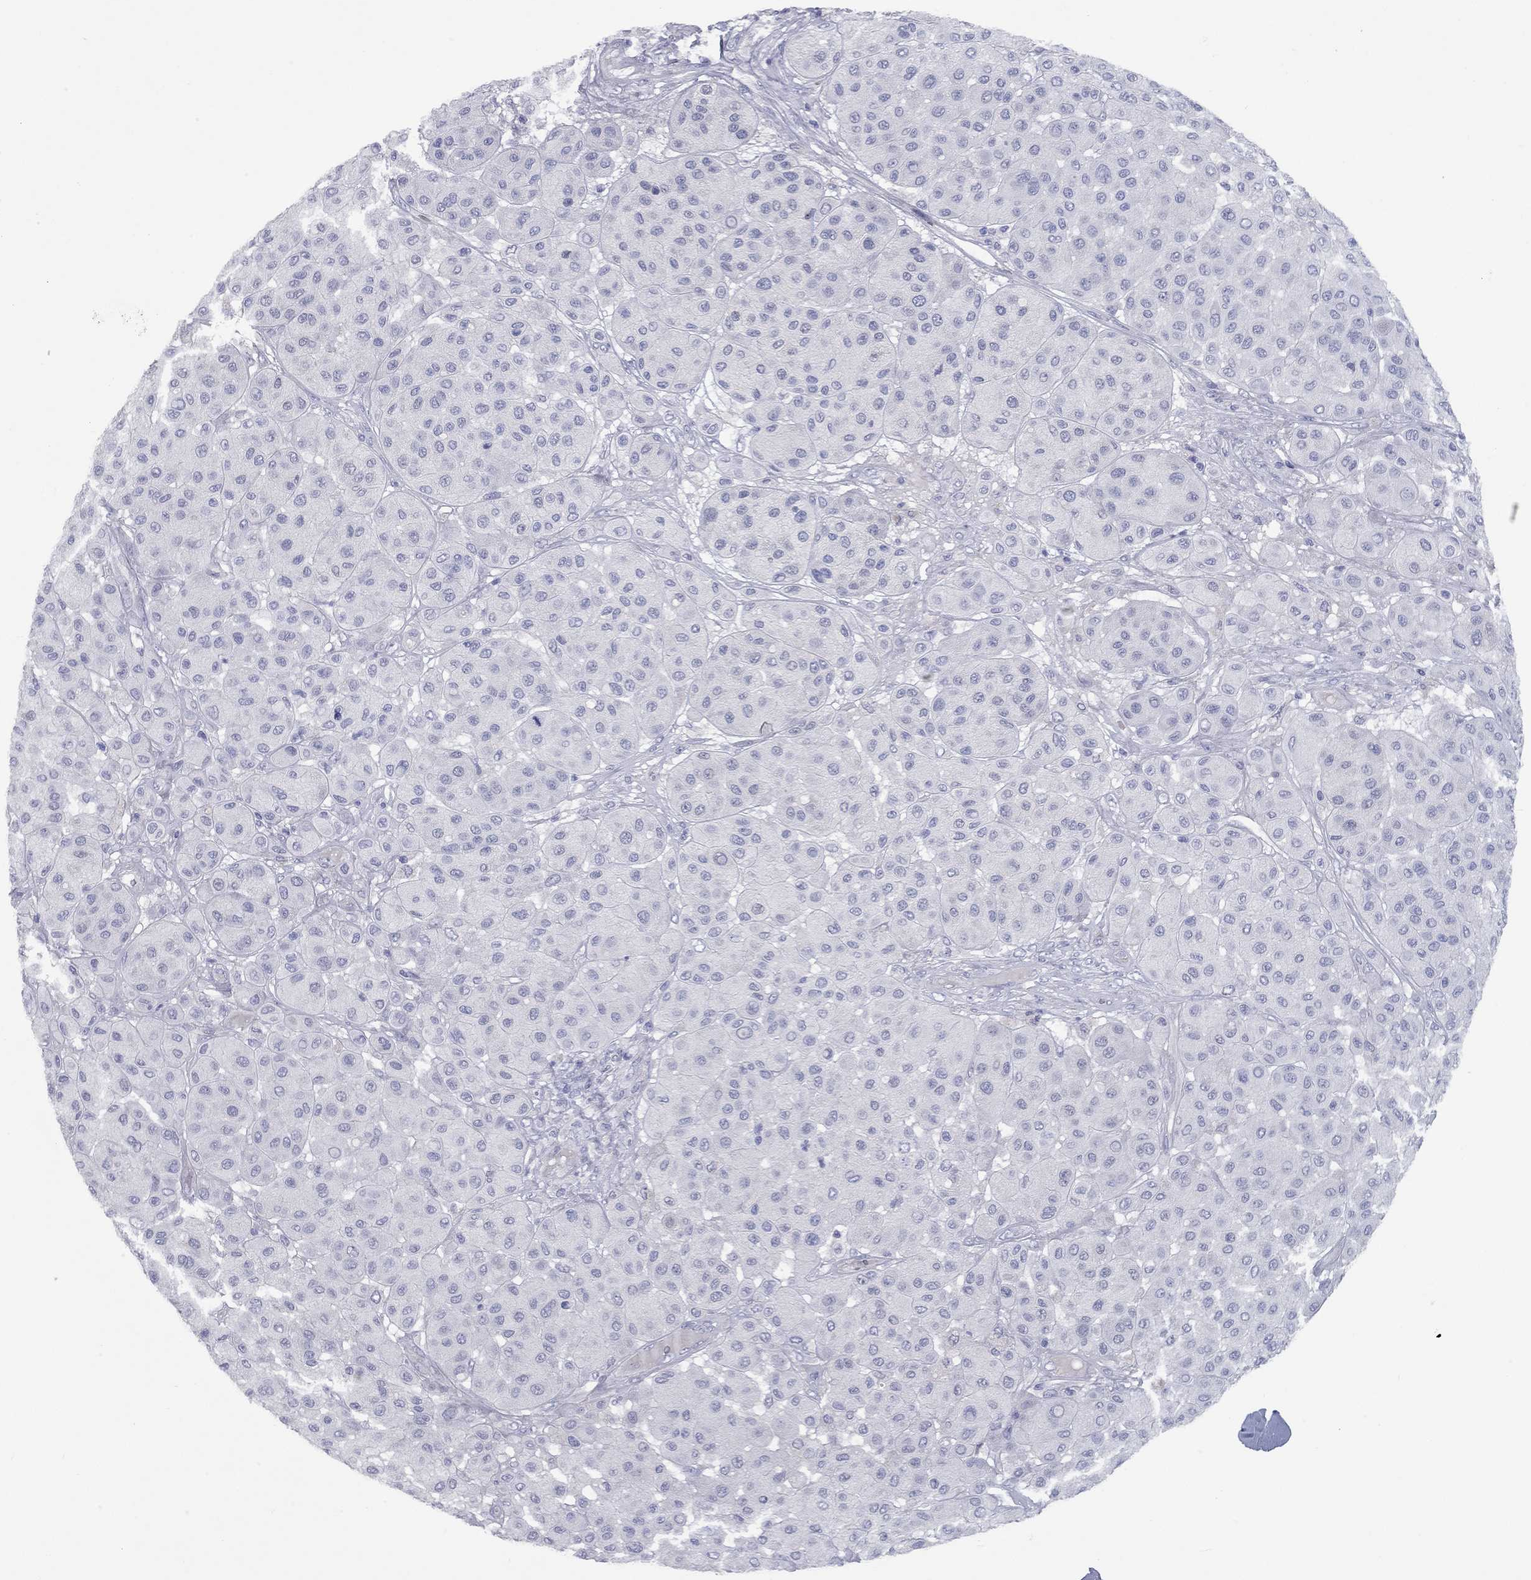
{"staining": {"intensity": "negative", "quantity": "none", "location": "none"}, "tissue": "melanoma", "cell_type": "Tumor cells", "image_type": "cancer", "snomed": [{"axis": "morphology", "description": "Malignant melanoma, Metastatic site"}, {"axis": "topography", "description": "Smooth muscle"}], "caption": "Immunohistochemistry of human malignant melanoma (metastatic site) shows no staining in tumor cells. (Immunohistochemistry, brightfield microscopy, high magnification).", "gene": "UNC119B", "patient": {"sex": "male", "age": 41}}